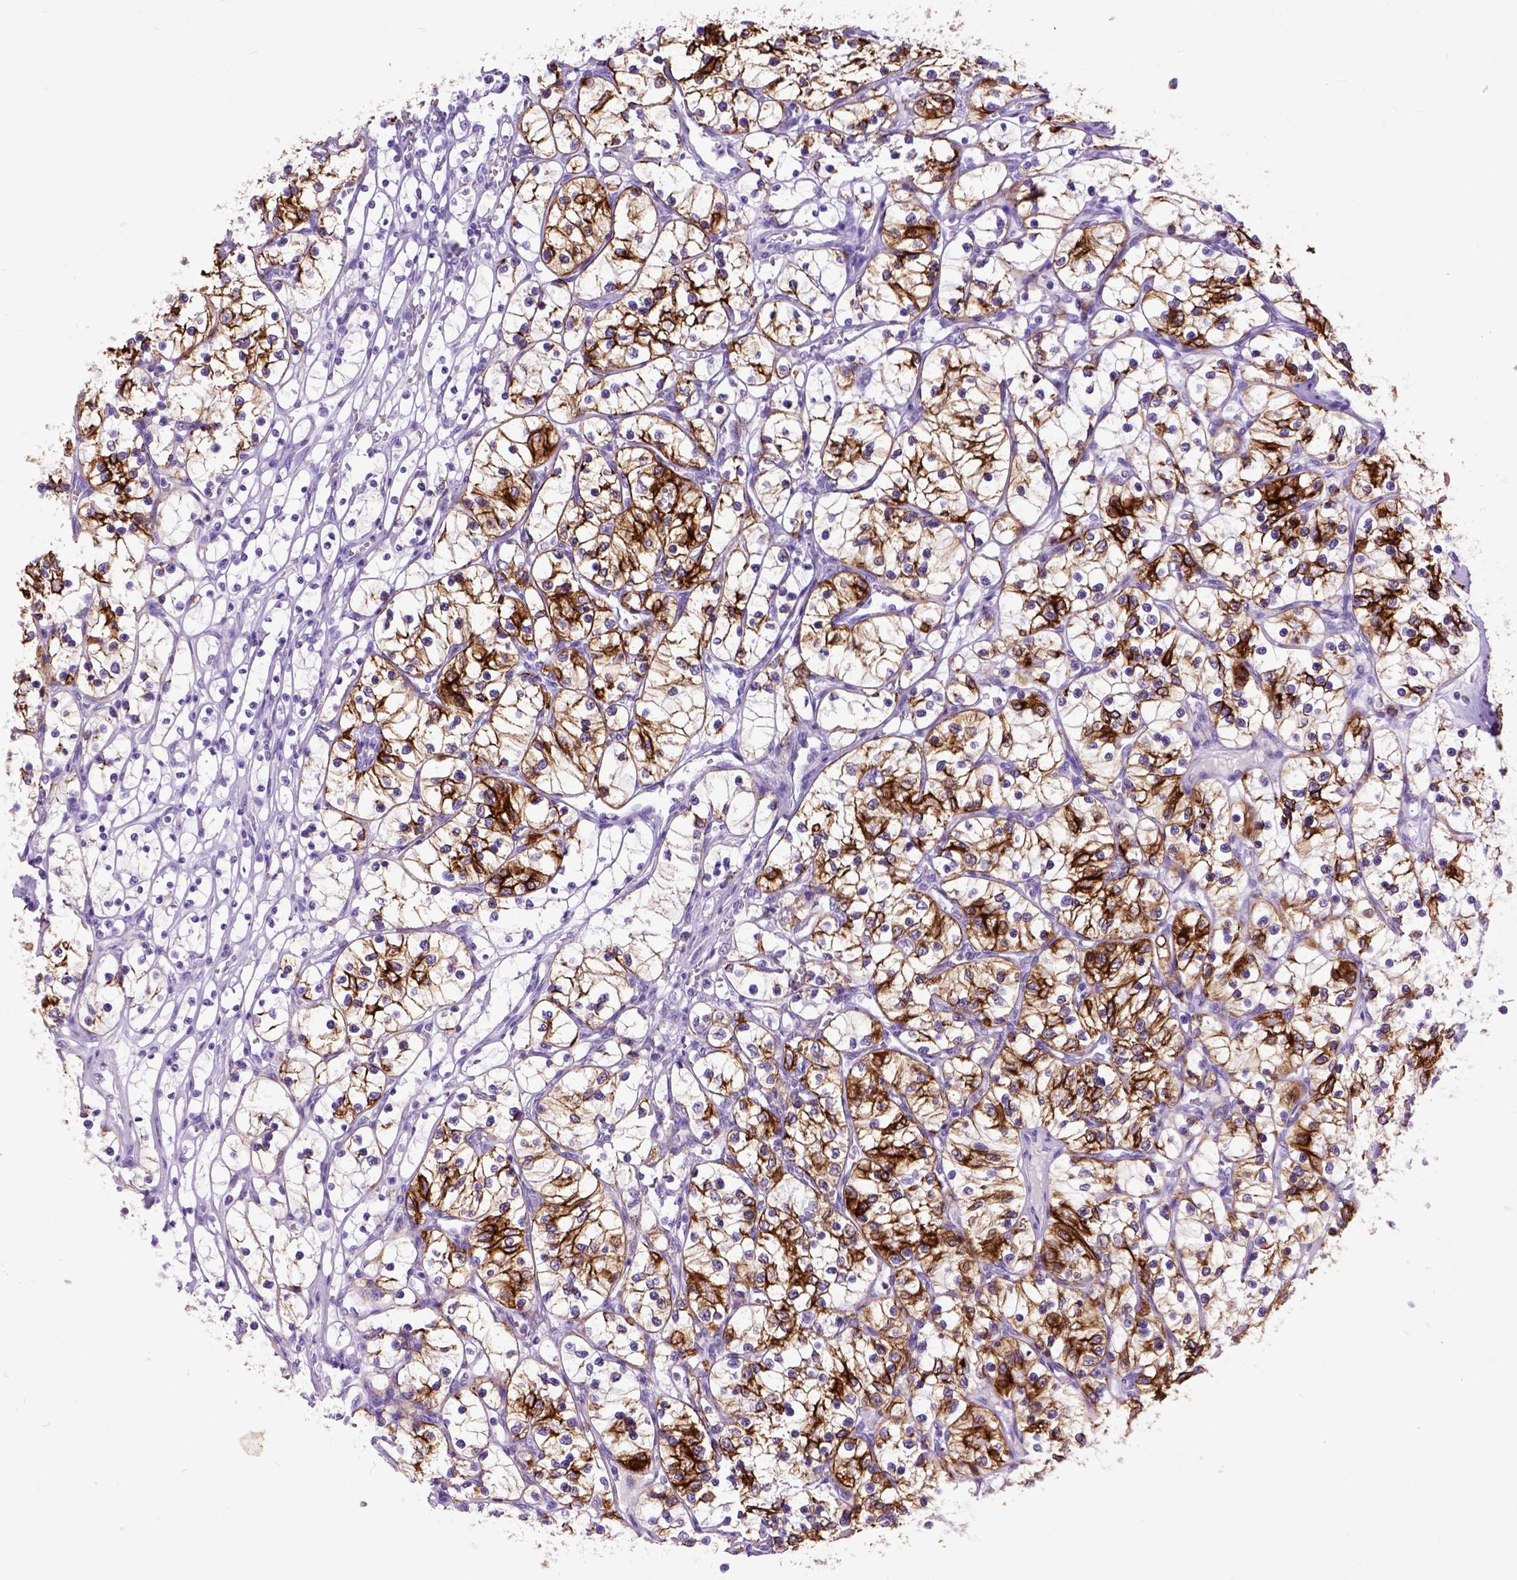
{"staining": {"intensity": "strong", "quantity": "25%-75%", "location": "cytoplasmic/membranous"}, "tissue": "renal cancer", "cell_type": "Tumor cells", "image_type": "cancer", "snomed": [{"axis": "morphology", "description": "Adenocarcinoma, NOS"}, {"axis": "topography", "description": "Kidney"}], "caption": "Immunohistochemistry (IHC) of renal cancer (adenocarcinoma) exhibits high levels of strong cytoplasmic/membranous expression in about 25%-75% of tumor cells. (IHC, brightfield microscopy, high magnification).", "gene": "RAB25", "patient": {"sex": "female", "age": 69}}